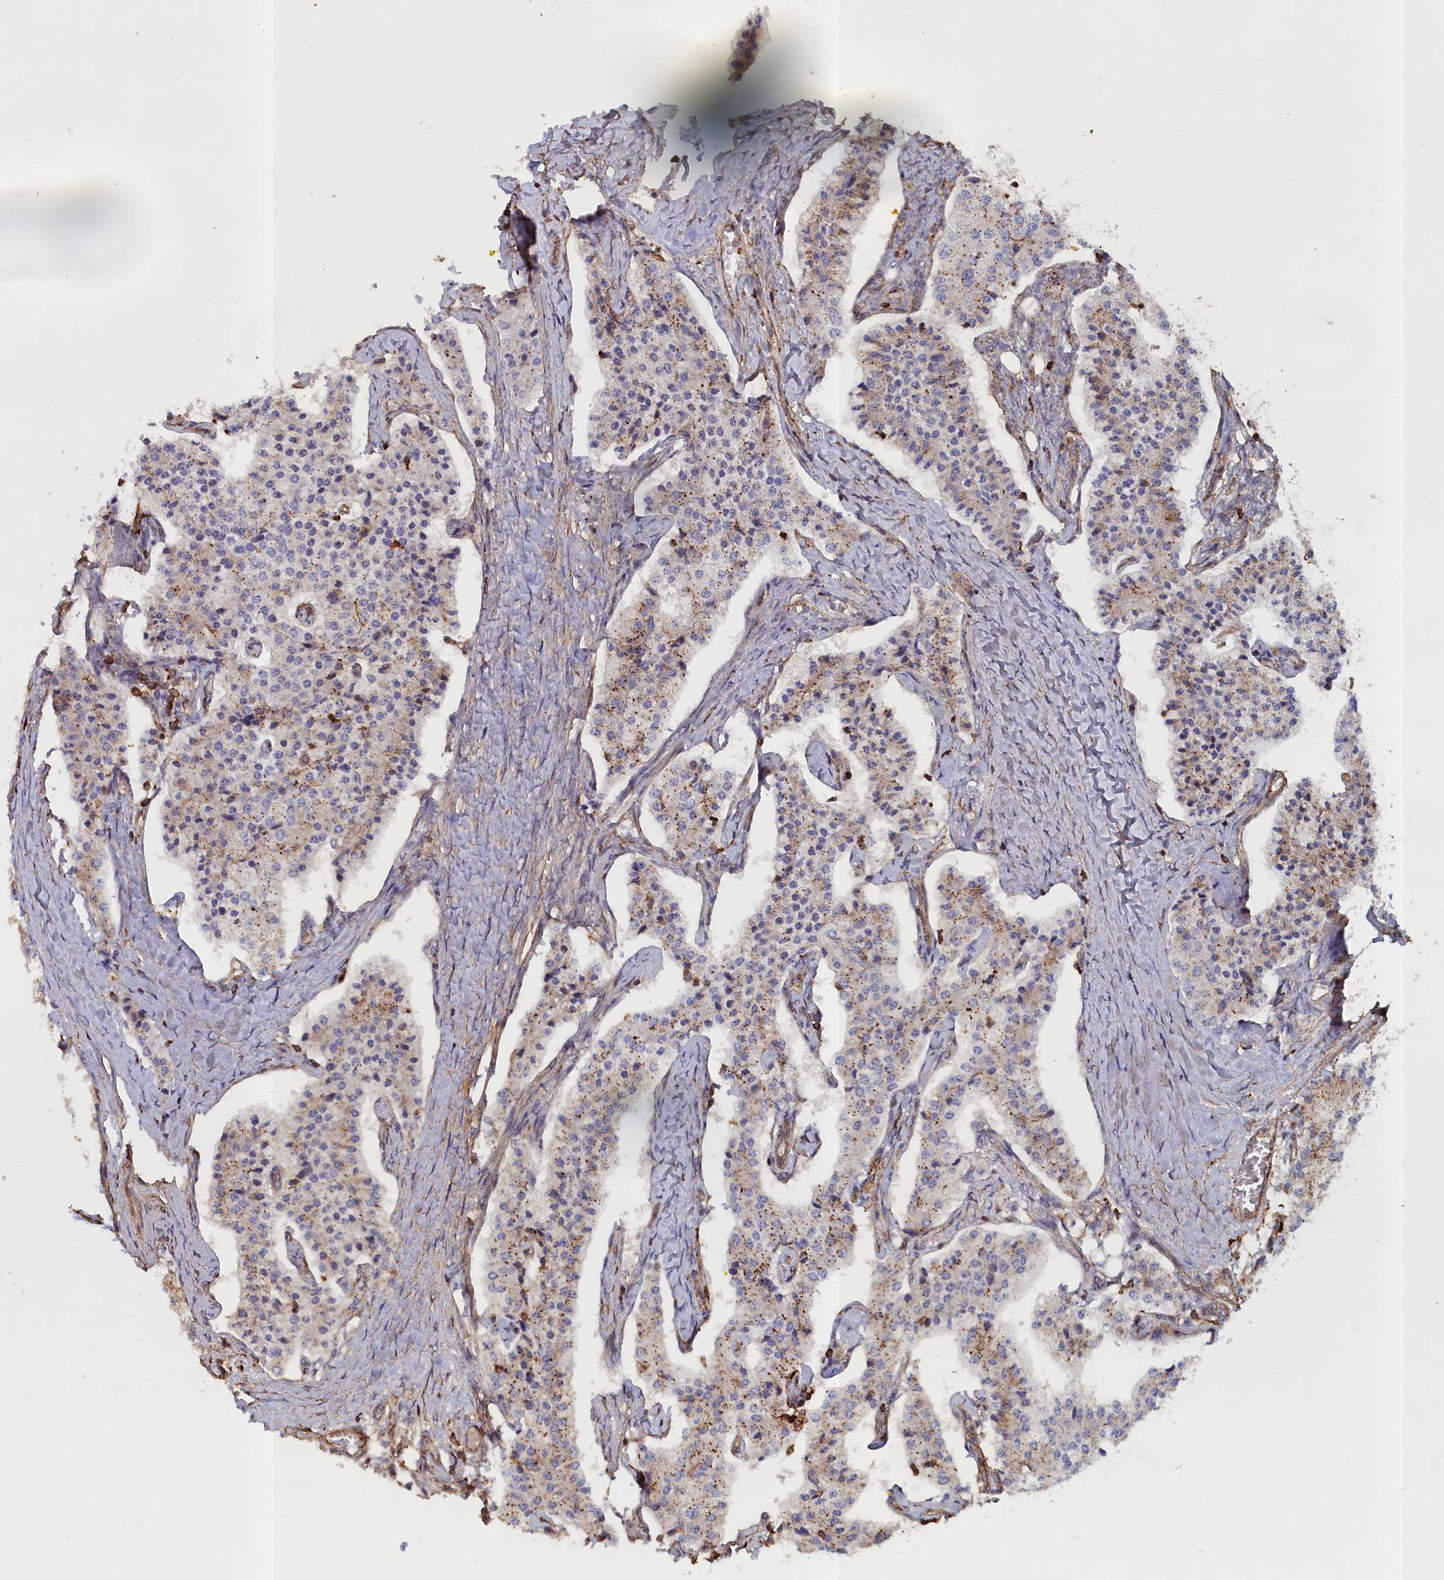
{"staining": {"intensity": "weak", "quantity": "25%-75%", "location": "cytoplasmic/membranous"}, "tissue": "carcinoid", "cell_type": "Tumor cells", "image_type": "cancer", "snomed": [{"axis": "morphology", "description": "Carcinoid, malignant, NOS"}, {"axis": "topography", "description": "Colon"}], "caption": "Weak cytoplasmic/membranous positivity is seen in approximately 25%-75% of tumor cells in carcinoid (malignant). The staining is performed using DAB brown chromogen to label protein expression. The nuclei are counter-stained blue using hematoxylin.", "gene": "ANKRD27", "patient": {"sex": "female", "age": 52}}